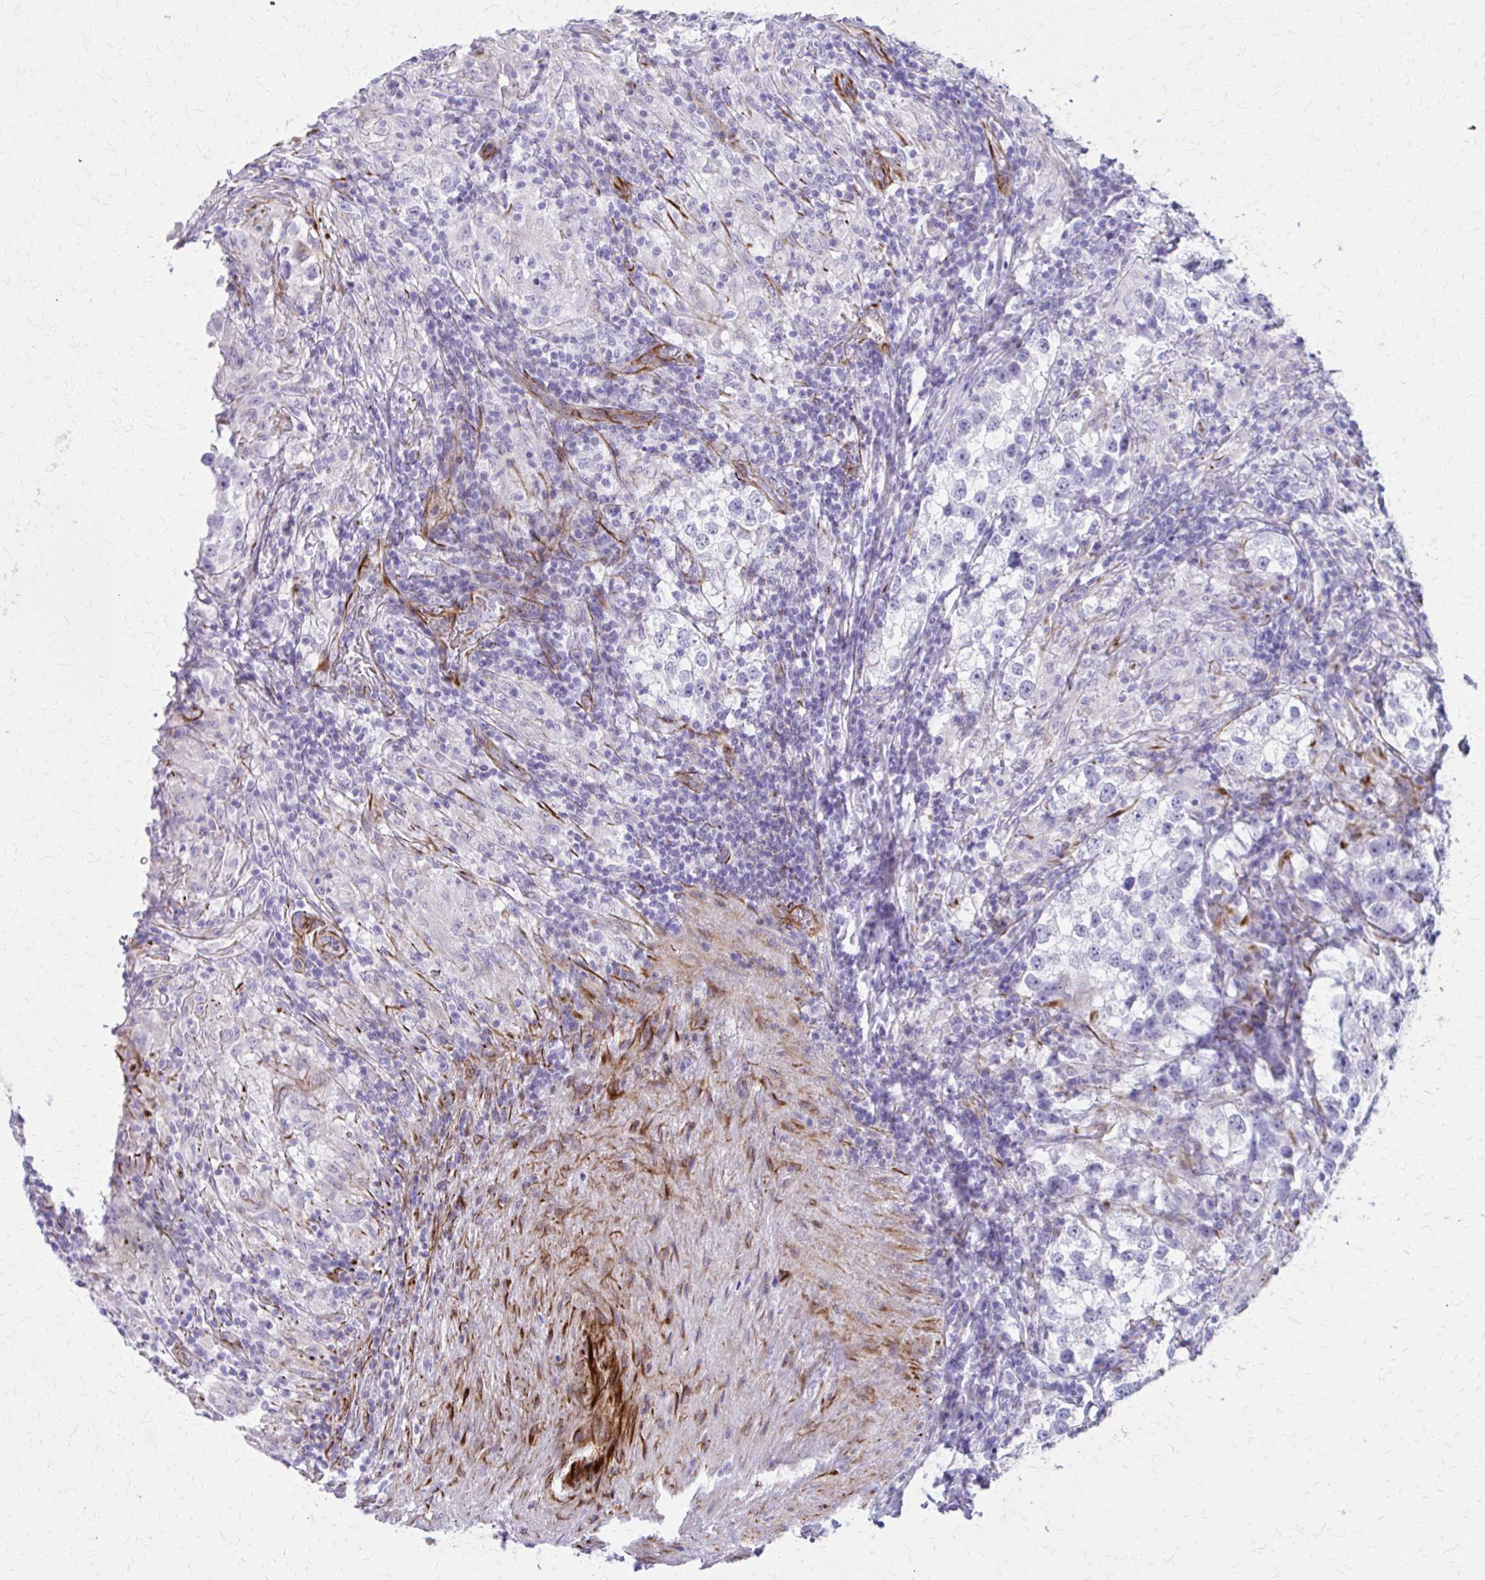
{"staining": {"intensity": "negative", "quantity": "none", "location": "none"}, "tissue": "testis cancer", "cell_type": "Tumor cells", "image_type": "cancer", "snomed": [{"axis": "morphology", "description": "Seminoma, NOS"}, {"axis": "topography", "description": "Testis"}], "caption": "Immunohistochemistry of human testis cancer shows no expression in tumor cells. (DAB (3,3'-diaminobenzidine) IHC, high magnification).", "gene": "TRIM6", "patient": {"sex": "male", "age": 46}}